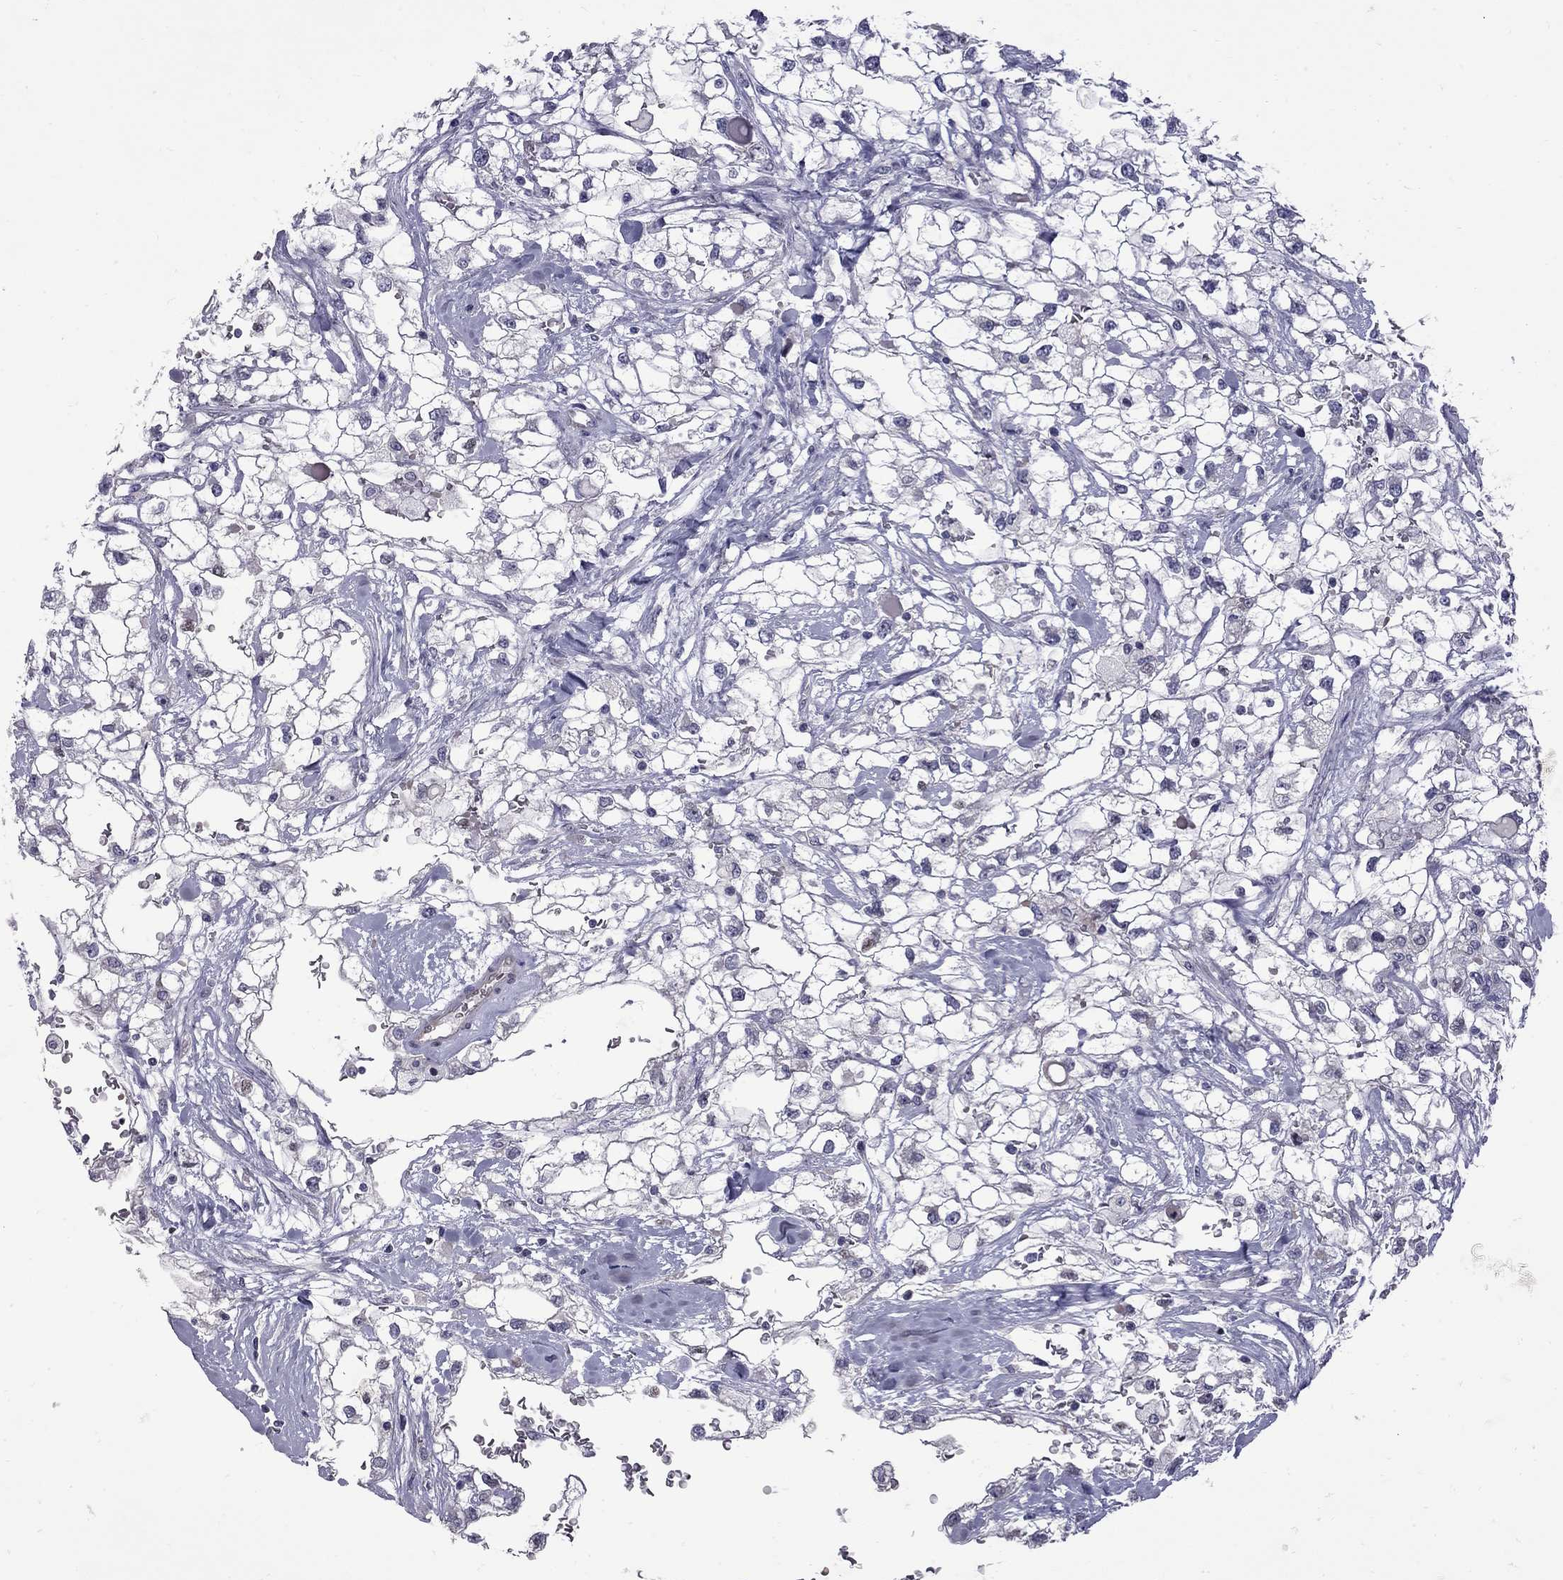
{"staining": {"intensity": "negative", "quantity": "none", "location": "none"}, "tissue": "renal cancer", "cell_type": "Tumor cells", "image_type": "cancer", "snomed": [{"axis": "morphology", "description": "Adenocarcinoma, NOS"}, {"axis": "topography", "description": "Kidney"}], "caption": "Immunohistochemical staining of renal cancer demonstrates no significant expression in tumor cells.", "gene": "NRARP", "patient": {"sex": "male", "age": 59}}